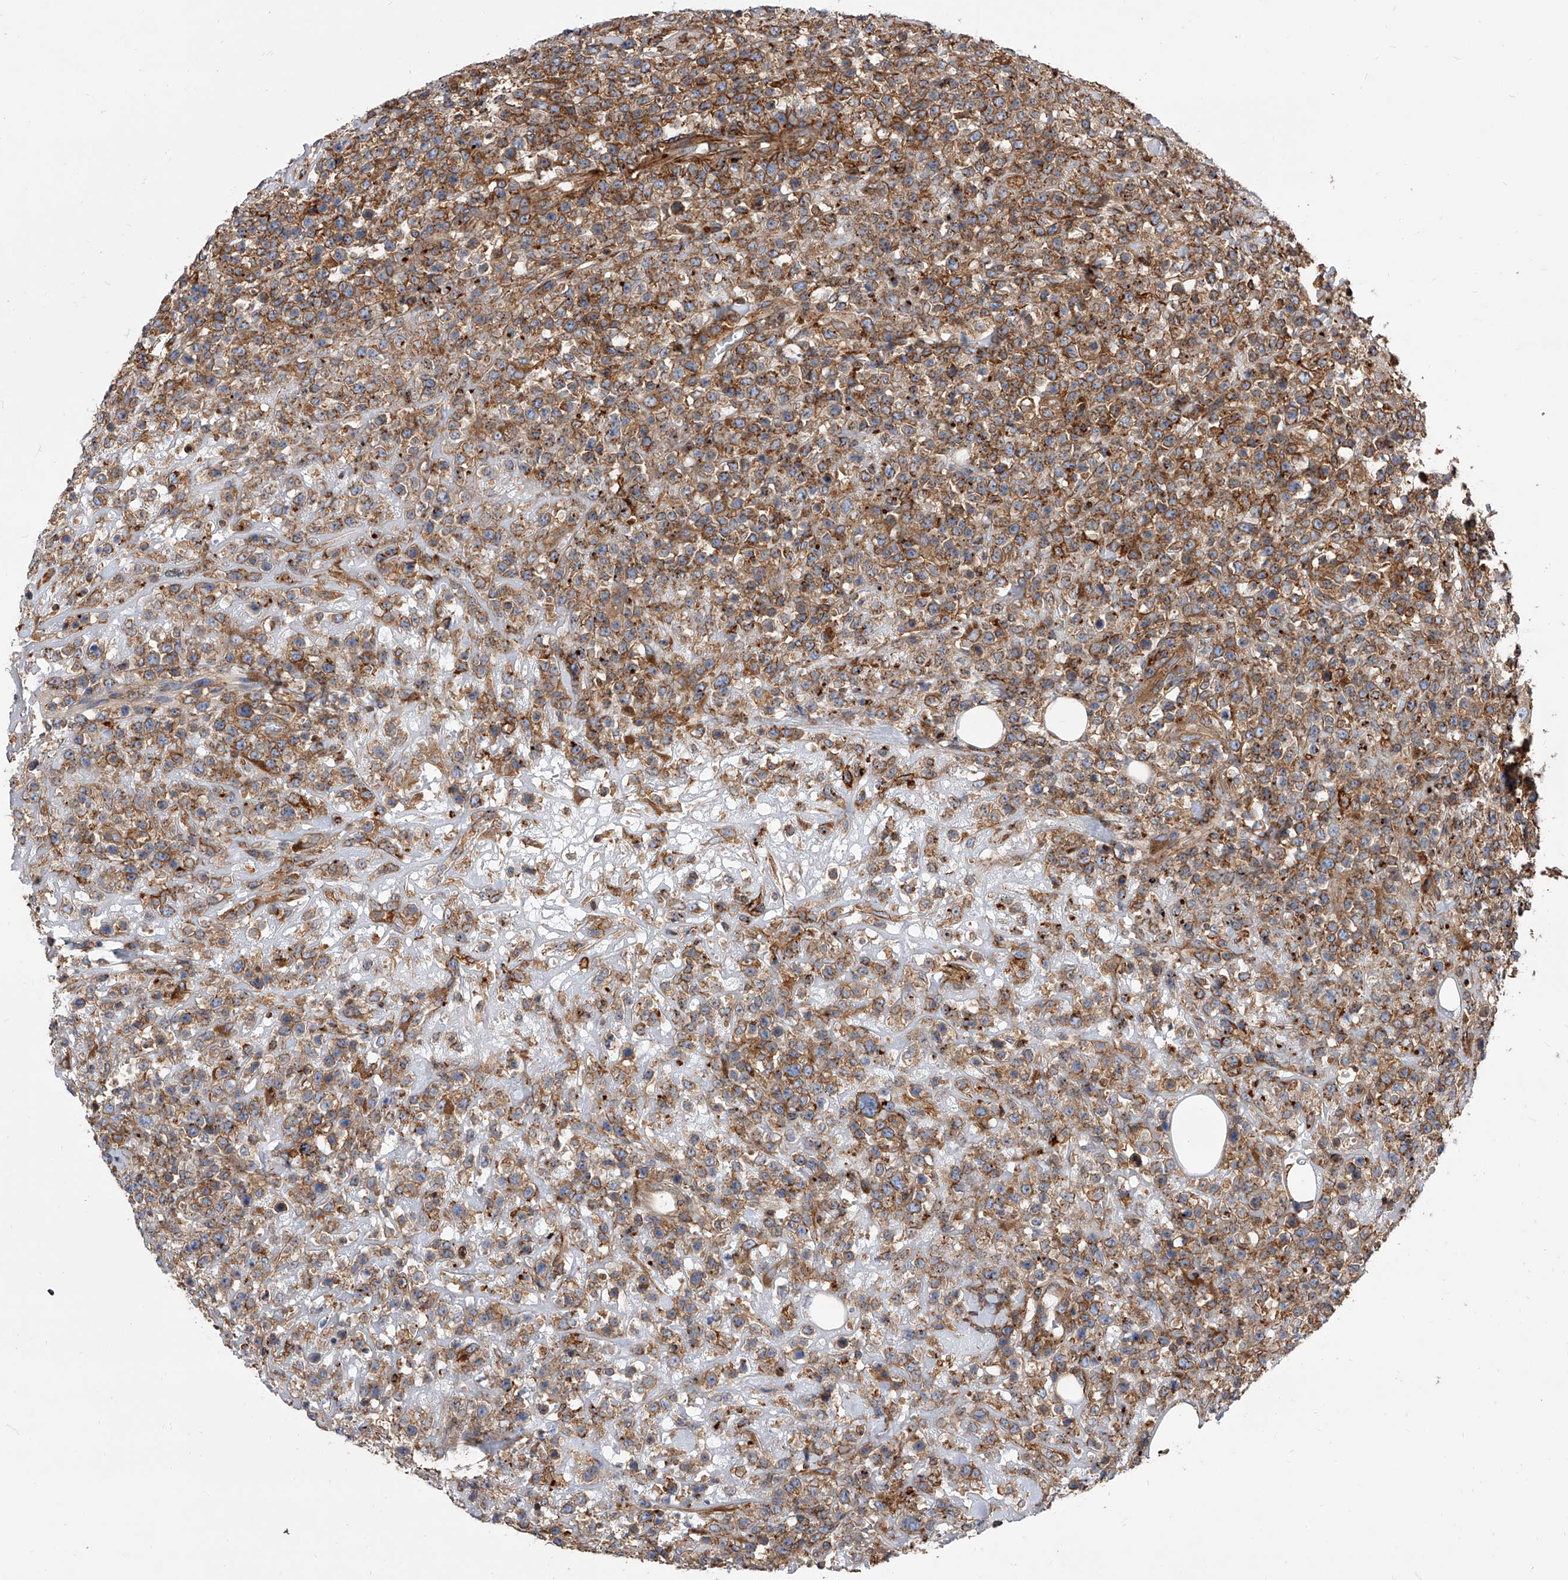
{"staining": {"intensity": "moderate", "quantity": ">75%", "location": "cytoplasmic/membranous"}, "tissue": "lymphoma", "cell_type": "Tumor cells", "image_type": "cancer", "snomed": [{"axis": "morphology", "description": "Malignant lymphoma, non-Hodgkin's type, High grade"}, {"axis": "topography", "description": "Colon"}], "caption": "High-magnification brightfield microscopy of high-grade malignant lymphoma, non-Hodgkin's type stained with DAB (3,3'-diaminobenzidine) (brown) and counterstained with hematoxylin (blue). tumor cells exhibit moderate cytoplasmic/membranous staining is appreciated in about>75% of cells. Using DAB (3,3'-diaminobenzidine) (brown) and hematoxylin (blue) stains, captured at high magnification using brightfield microscopy.", "gene": "PISD", "patient": {"sex": "female", "age": 53}}